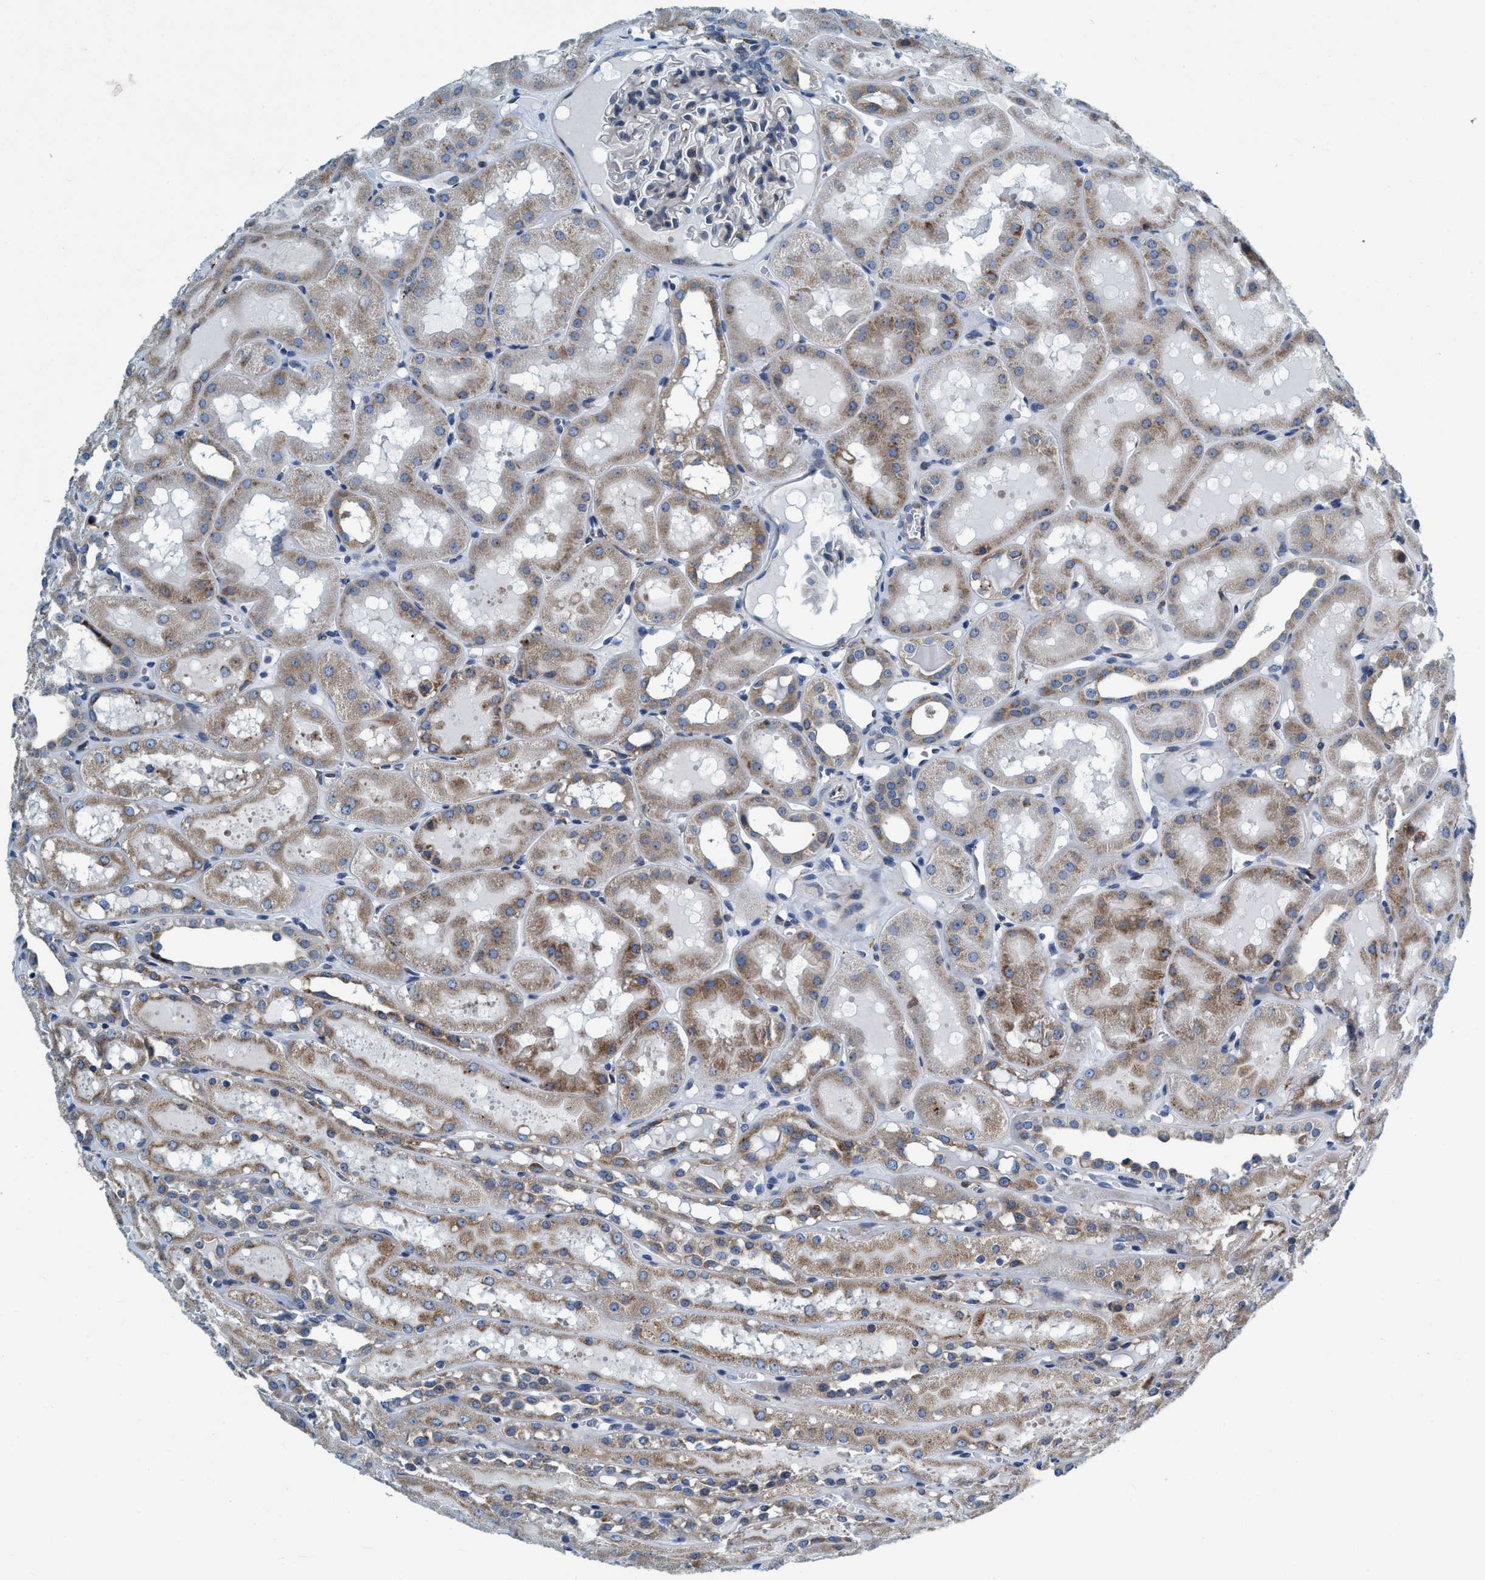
{"staining": {"intensity": "negative", "quantity": "none", "location": "none"}, "tissue": "kidney", "cell_type": "Cells in glomeruli", "image_type": "normal", "snomed": [{"axis": "morphology", "description": "Normal tissue, NOS"}, {"axis": "topography", "description": "Kidney"}, {"axis": "topography", "description": "Urinary bladder"}], "caption": "Immunohistochemical staining of unremarkable human kidney reveals no significant staining in cells in glomeruli. (Immunohistochemistry (ihc), brightfield microscopy, high magnification).", "gene": "ARMC9", "patient": {"sex": "male", "age": 16}}